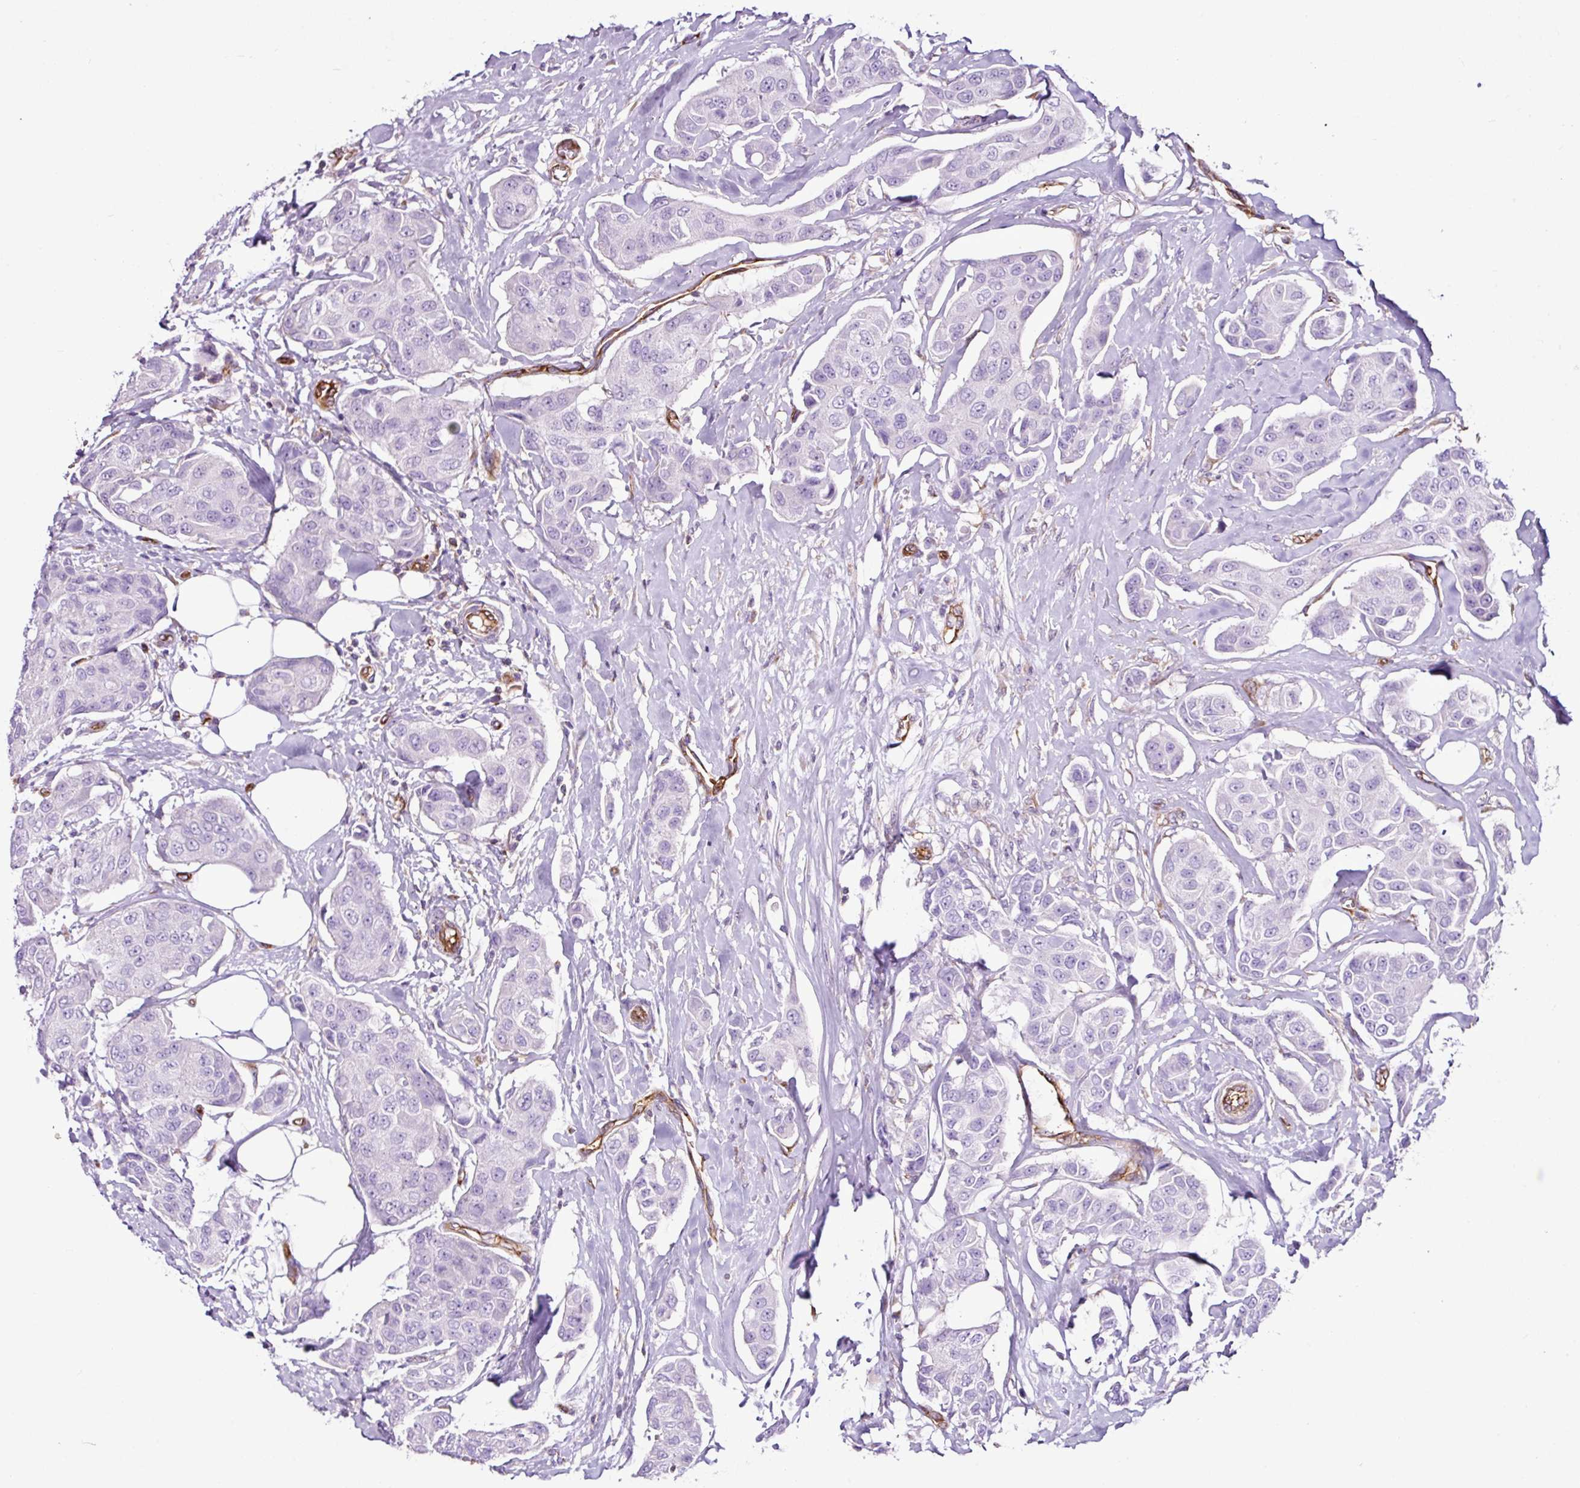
{"staining": {"intensity": "negative", "quantity": "none", "location": "none"}, "tissue": "breast cancer", "cell_type": "Tumor cells", "image_type": "cancer", "snomed": [{"axis": "morphology", "description": "Duct carcinoma"}, {"axis": "topography", "description": "Breast"}, {"axis": "topography", "description": "Lymph node"}], "caption": "Breast cancer (invasive ductal carcinoma) stained for a protein using immunohistochemistry reveals no positivity tumor cells.", "gene": "EME2", "patient": {"sex": "female", "age": 80}}